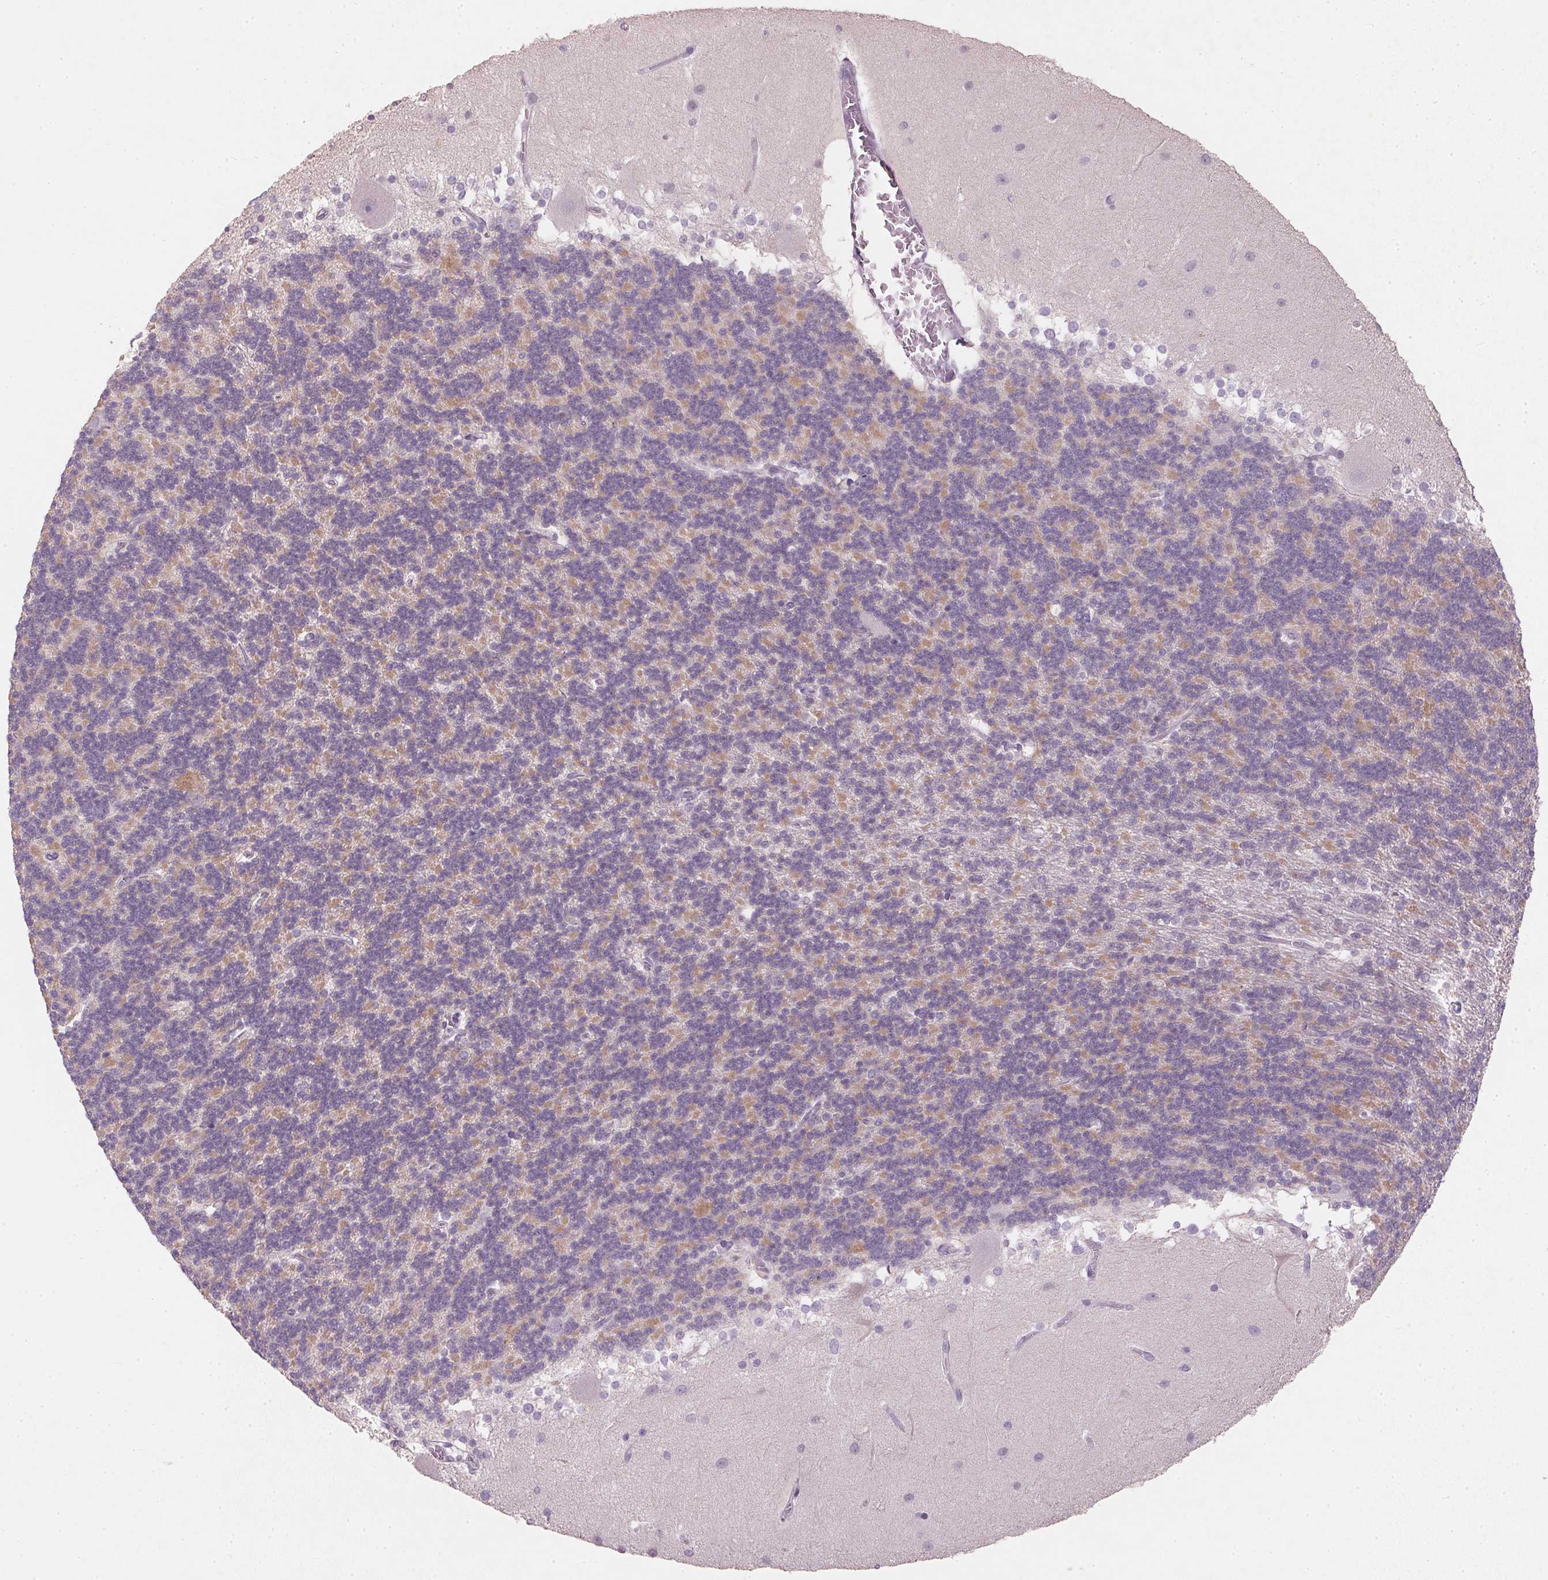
{"staining": {"intensity": "moderate", "quantity": "25%-75%", "location": "cytoplasmic/membranous"}, "tissue": "cerebellum", "cell_type": "Cells in granular layer", "image_type": "normal", "snomed": [{"axis": "morphology", "description": "Normal tissue, NOS"}, {"axis": "topography", "description": "Cerebellum"}], "caption": "A medium amount of moderate cytoplasmic/membranous staining is appreciated in about 25%-75% of cells in granular layer in benign cerebellum.", "gene": "KCNK15", "patient": {"sex": "female", "age": 19}}